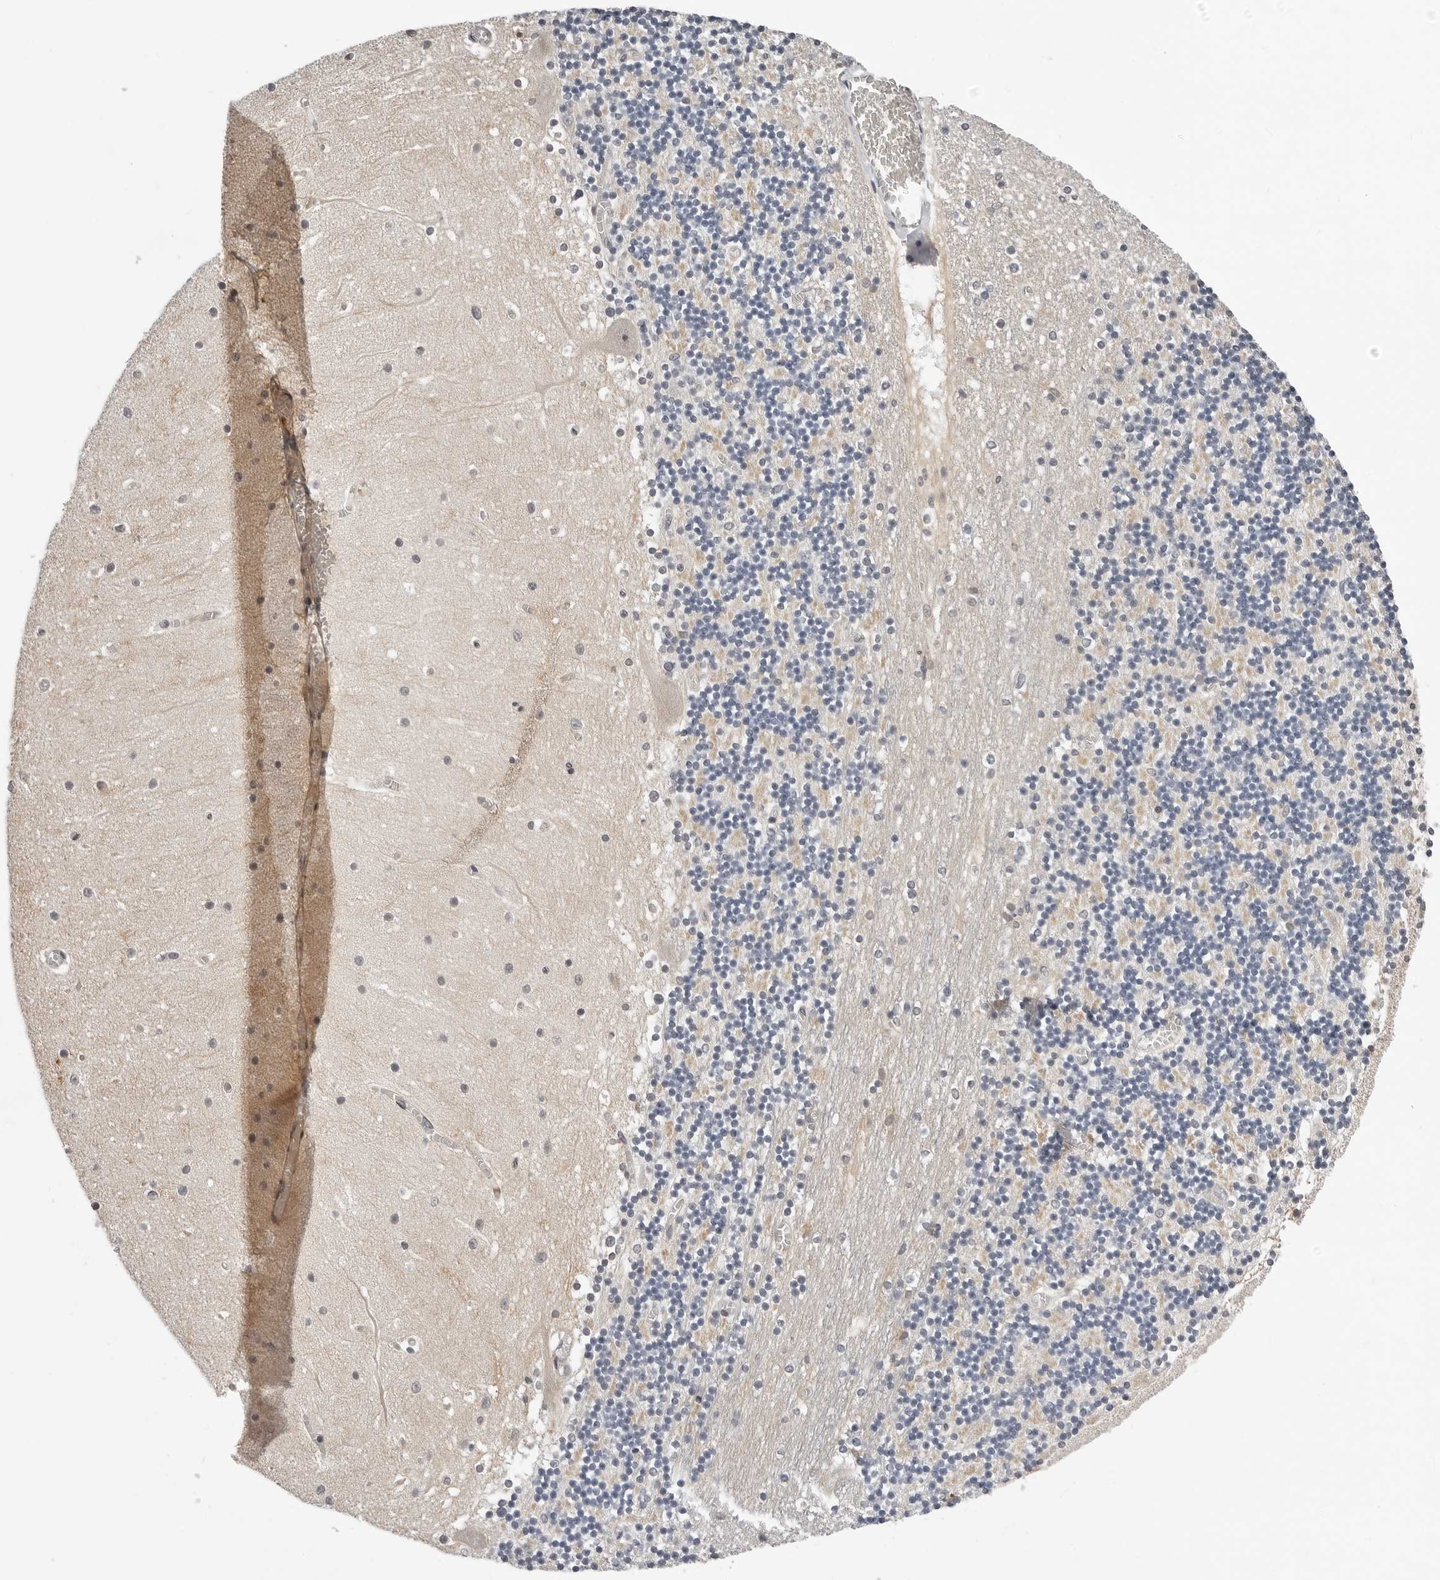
{"staining": {"intensity": "negative", "quantity": "none", "location": "none"}, "tissue": "cerebellum", "cell_type": "Cells in granular layer", "image_type": "normal", "snomed": [{"axis": "morphology", "description": "Normal tissue, NOS"}, {"axis": "topography", "description": "Cerebellum"}], "caption": "This is an immunohistochemistry photomicrograph of unremarkable human cerebellum. There is no positivity in cells in granular layer.", "gene": "KIAA1614", "patient": {"sex": "female", "age": 28}}